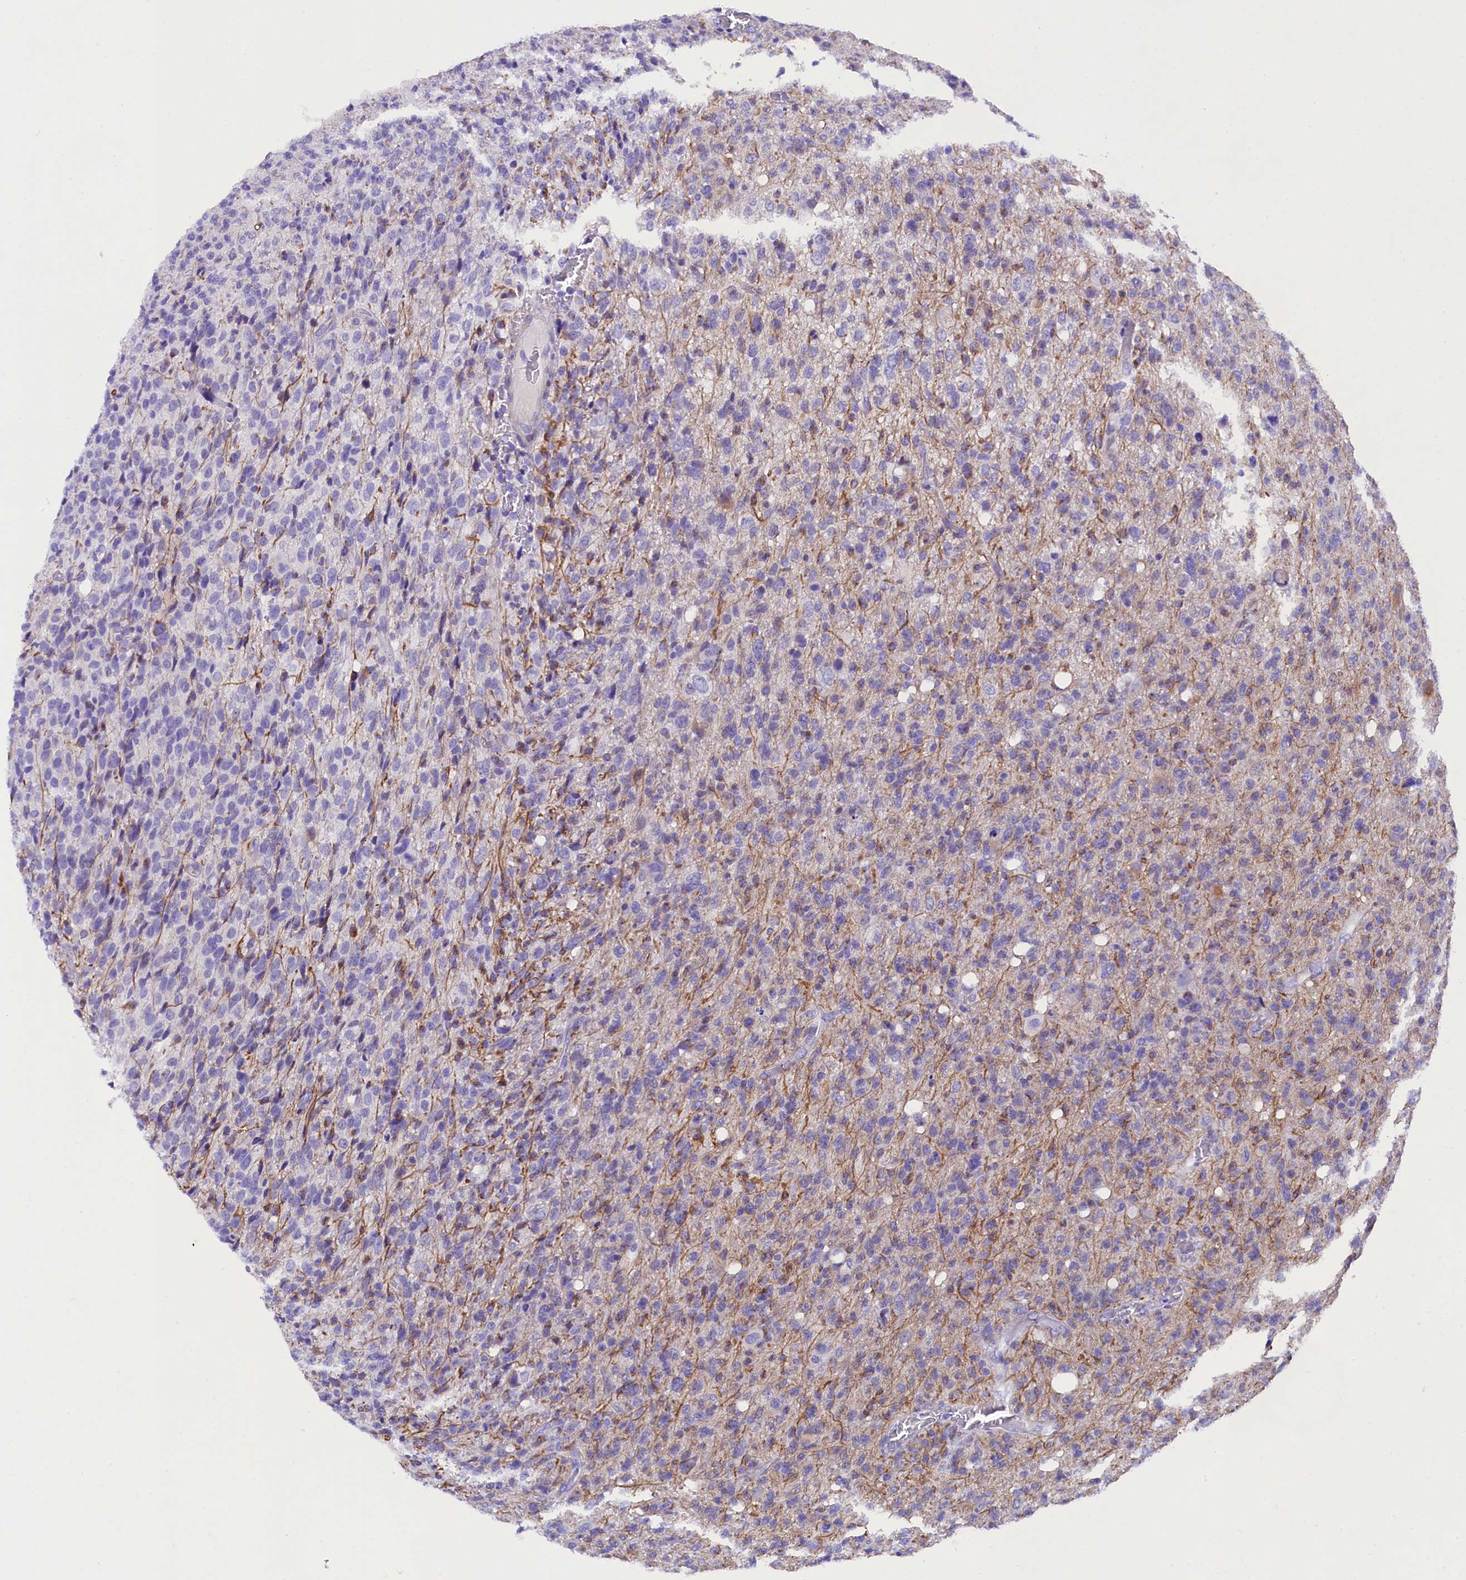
{"staining": {"intensity": "negative", "quantity": "none", "location": "none"}, "tissue": "glioma", "cell_type": "Tumor cells", "image_type": "cancer", "snomed": [{"axis": "morphology", "description": "Glioma, malignant, High grade"}, {"axis": "topography", "description": "Brain"}], "caption": "This is a image of immunohistochemistry staining of malignant glioma (high-grade), which shows no expression in tumor cells.", "gene": "SOD3", "patient": {"sex": "female", "age": 57}}